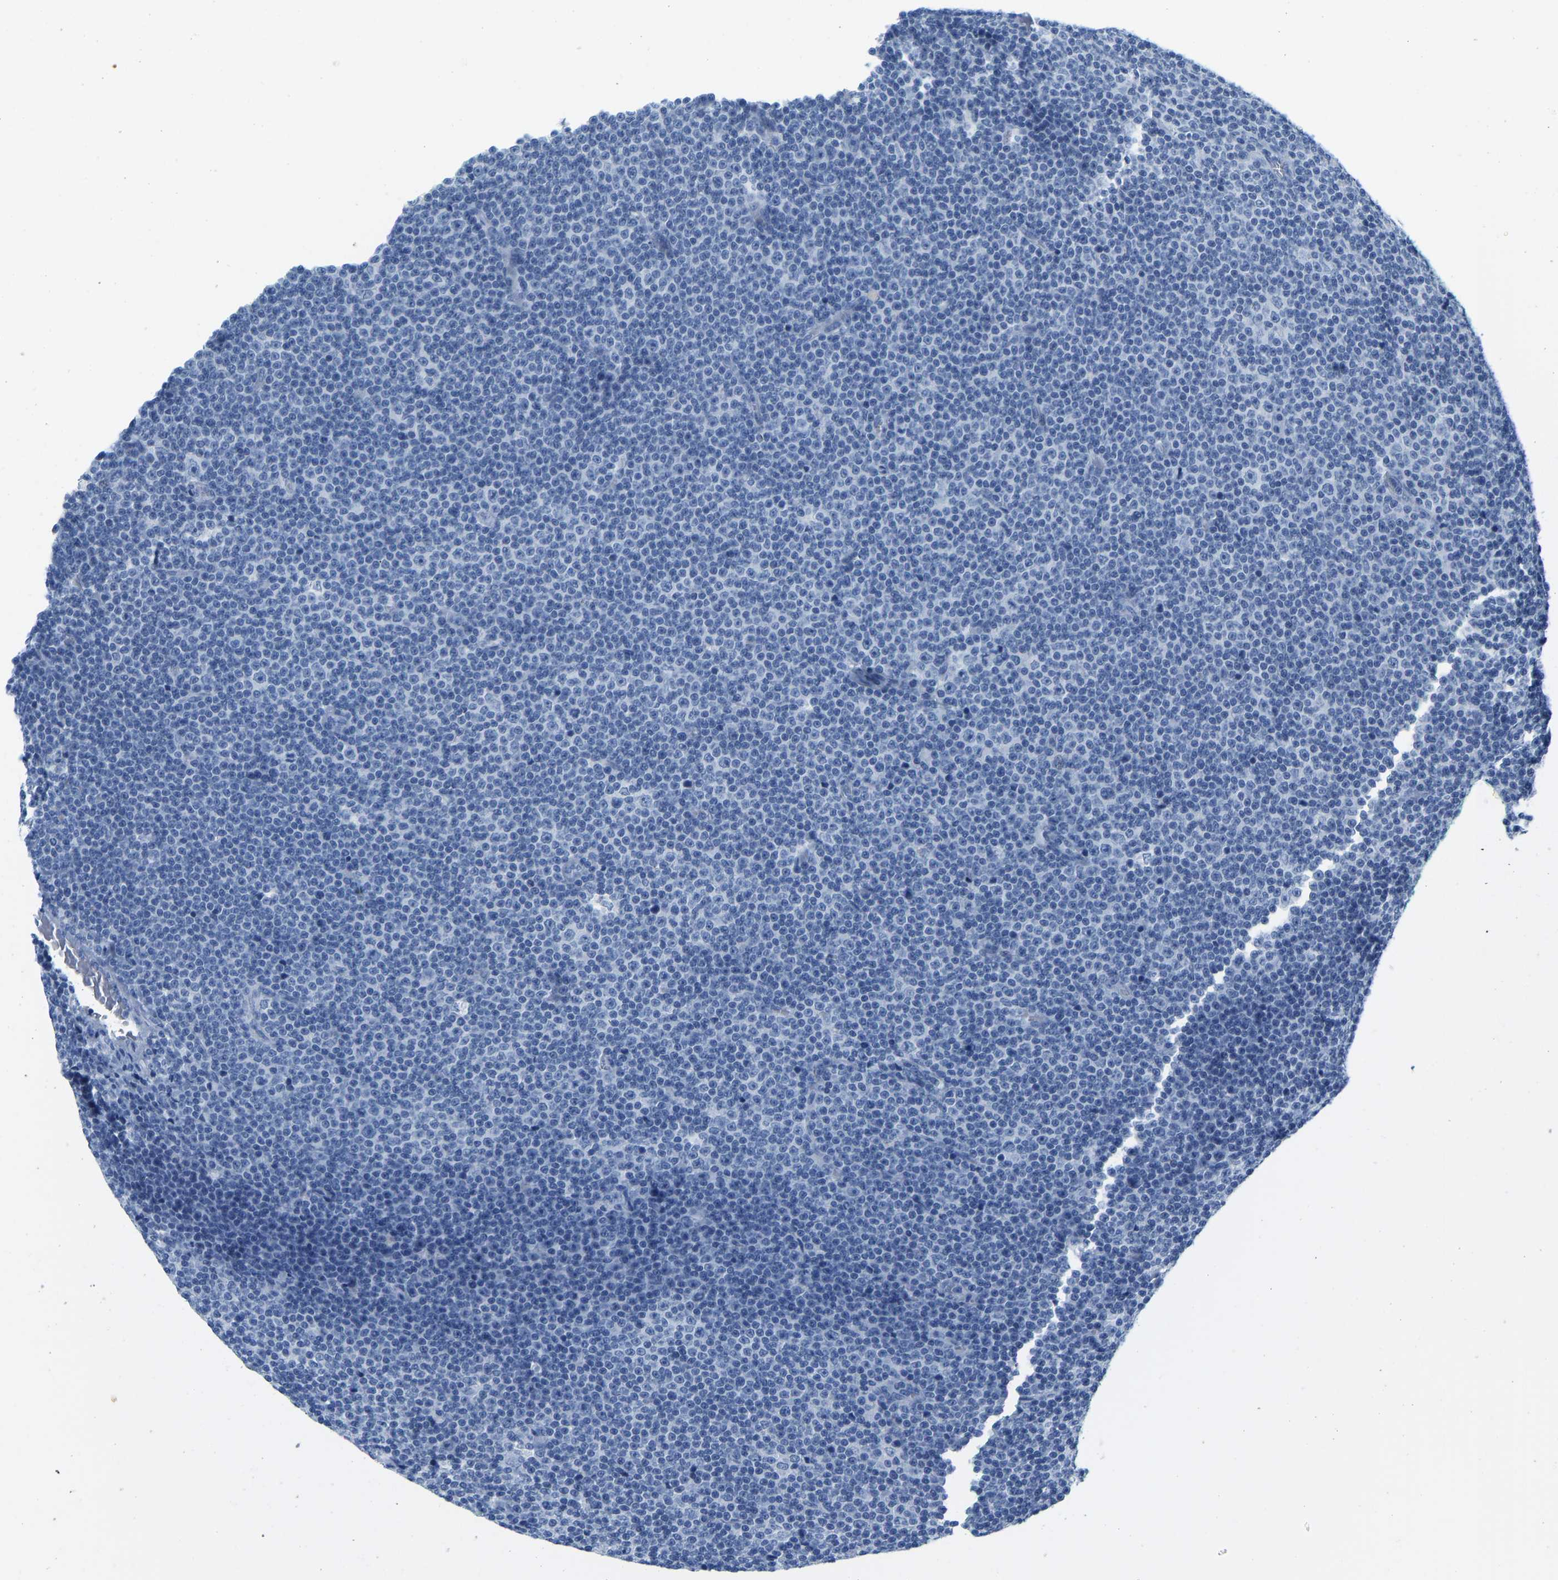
{"staining": {"intensity": "negative", "quantity": "none", "location": "none"}, "tissue": "lymphoma", "cell_type": "Tumor cells", "image_type": "cancer", "snomed": [{"axis": "morphology", "description": "Malignant lymphoma, non-Hodgkin's type, Low grade"}, {"axis": "topography", "description": "Lymph node"}], "caption": "DAB immunohistochemical staining of malignant lymphoma, non-Hodgkin's type (low-grade) demonstrates no significant expression in tumor cells.", "gene": "SERPINB3", "patient": {"sex": "female", "age": 67}}